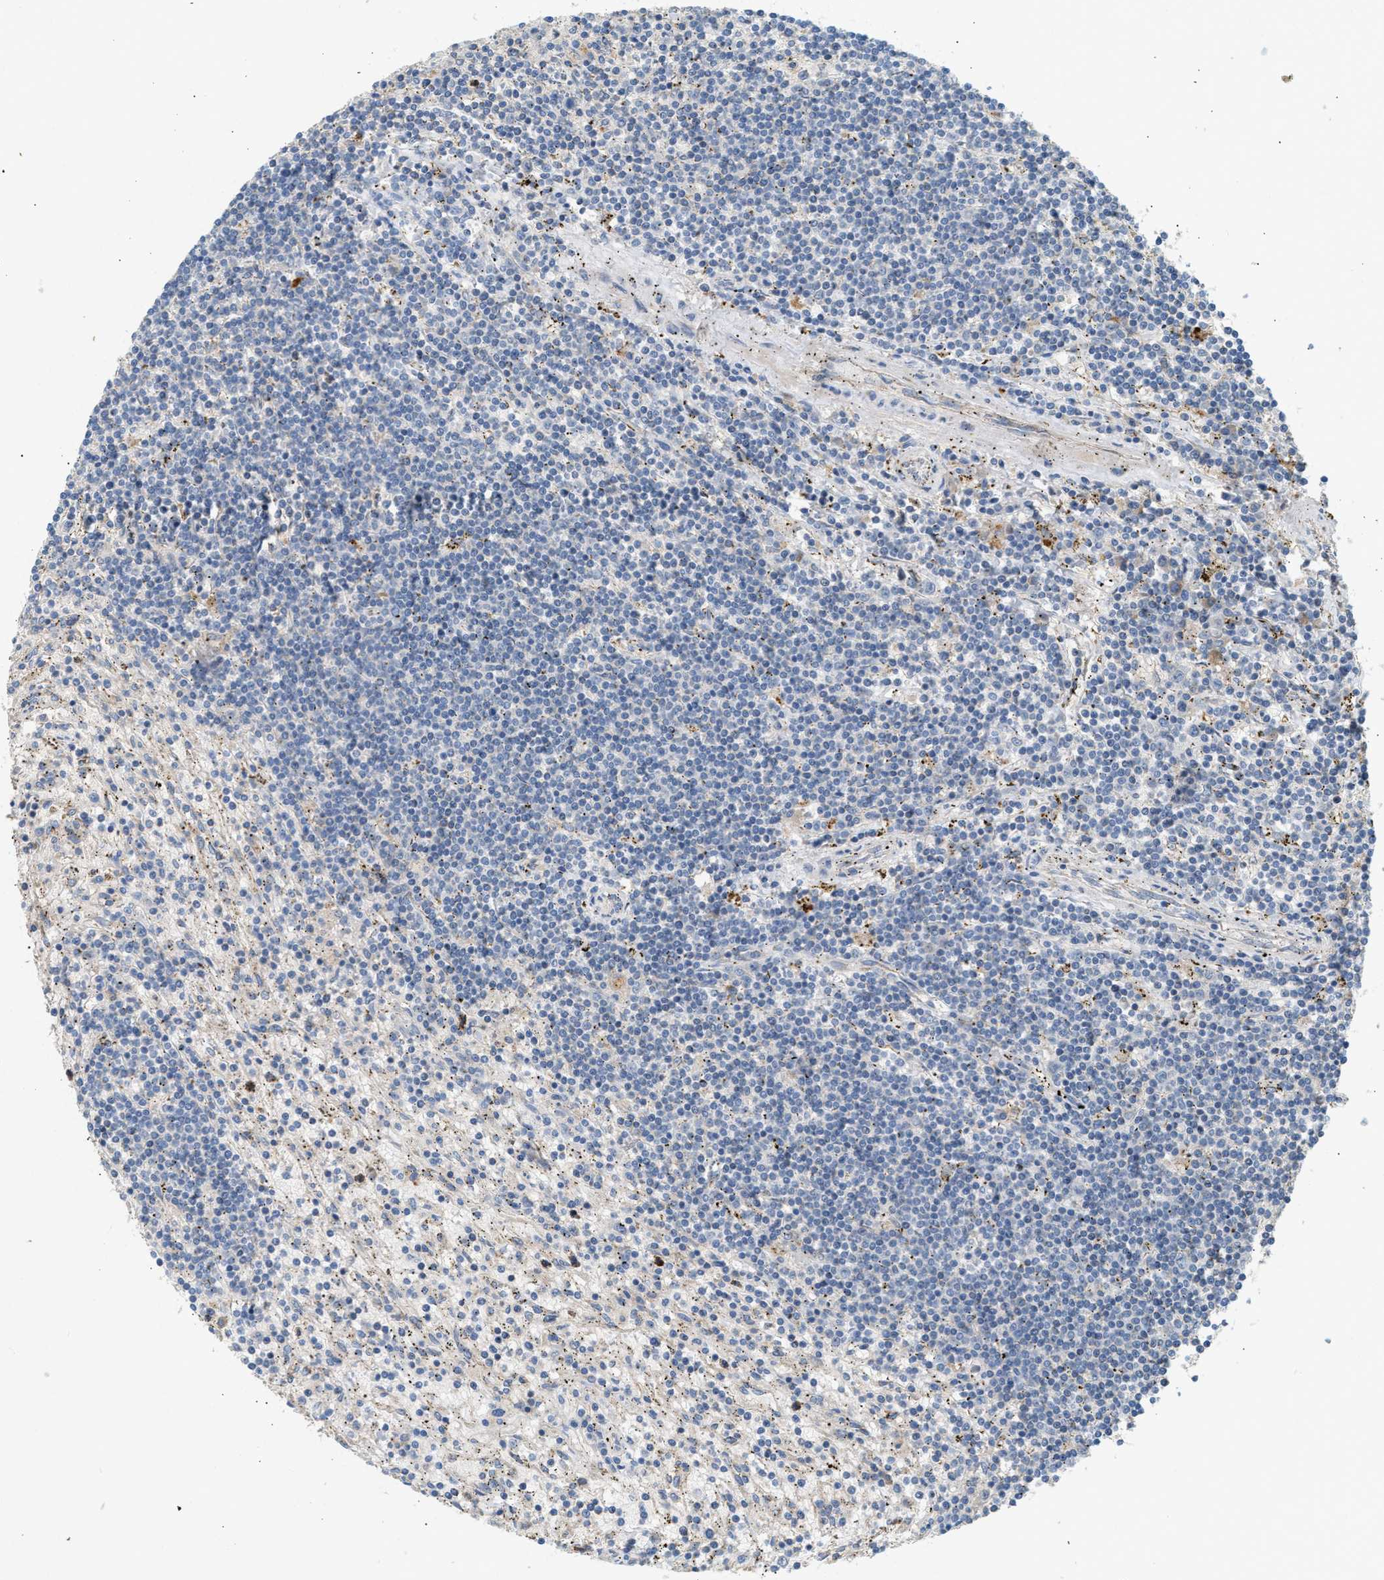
{"staining": {"intensity": "negative", "quantity": "none", "location": "none"}, "tissue": "lymphoma", "cell_type": "Tumor cells", "image_type": "cancer", "snomed": [{"axis": "morphology", "description": "Malignant lymphoma, non-Hodgkin's type, Low grade"}, {"axis": "topography", "description": "Spleen"}], "caption": "IHC of human lymphoma exhibits no positivity in tumor cells.", "gene": "ENTHD1", "patient": {"sex": "male", "age": 76}}